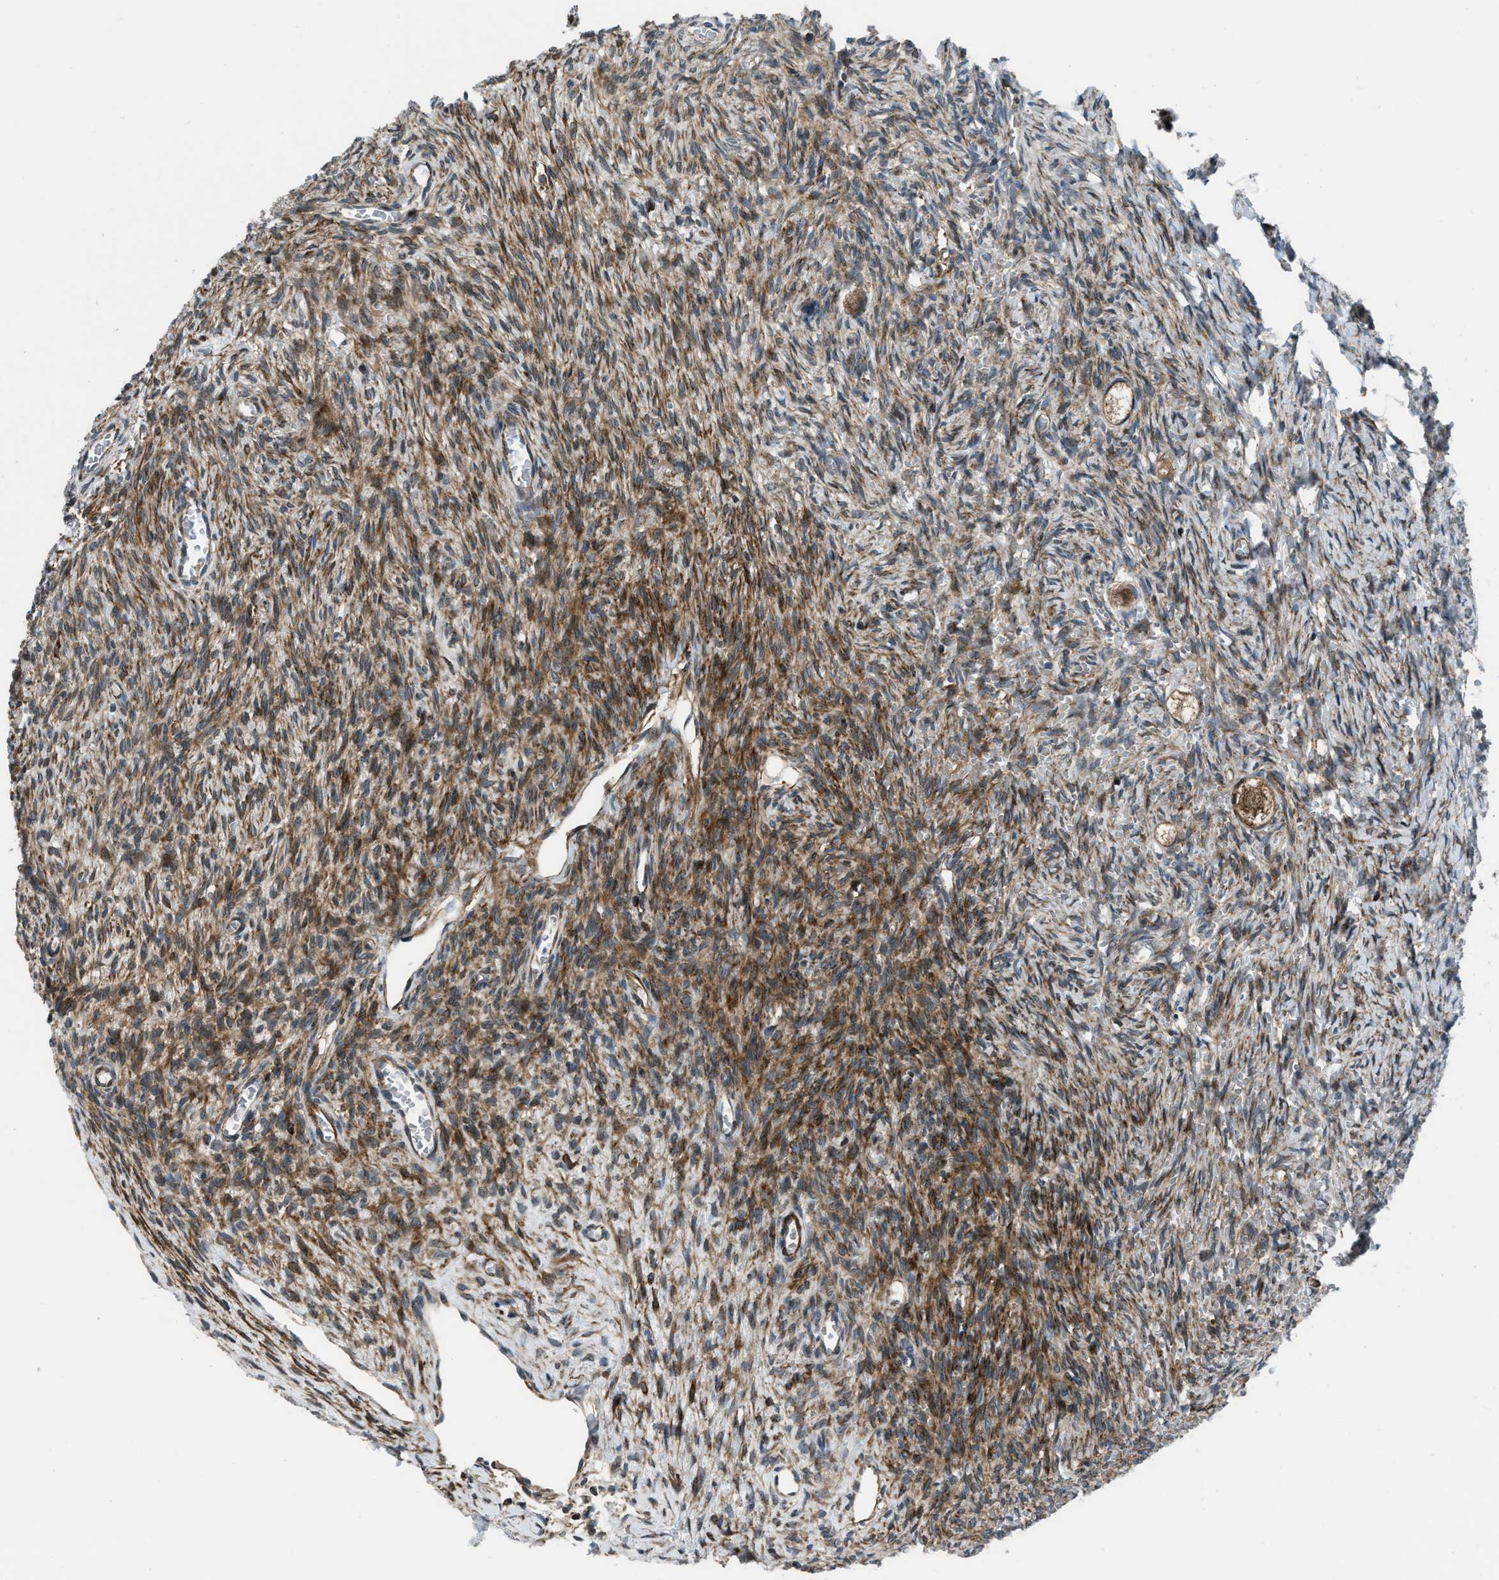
{"staining": {"intensity": "moderate", "quantity": ">75%", "location": "cytoplasmic/membranous"}, "tissue": "ovary", "cell_type": "Follicle cells", "image_type": "normal", "snomed": [{"axis": "morphology", "description": "Normal tissue, NOS"}, {"axis": "topography", "description": "Ovary"}], "caption": "The histopathology image demonstrates immunohistochemical staining of benign ovary. There is moderate cytoplasmic/membranous staining is seen in approximately >75% of follicle cells. (brown staining indicates protein expression, while blue staining denotes nuclei).", "gene": "GSDME", "patient": {"sex": "female", "age": 27}}